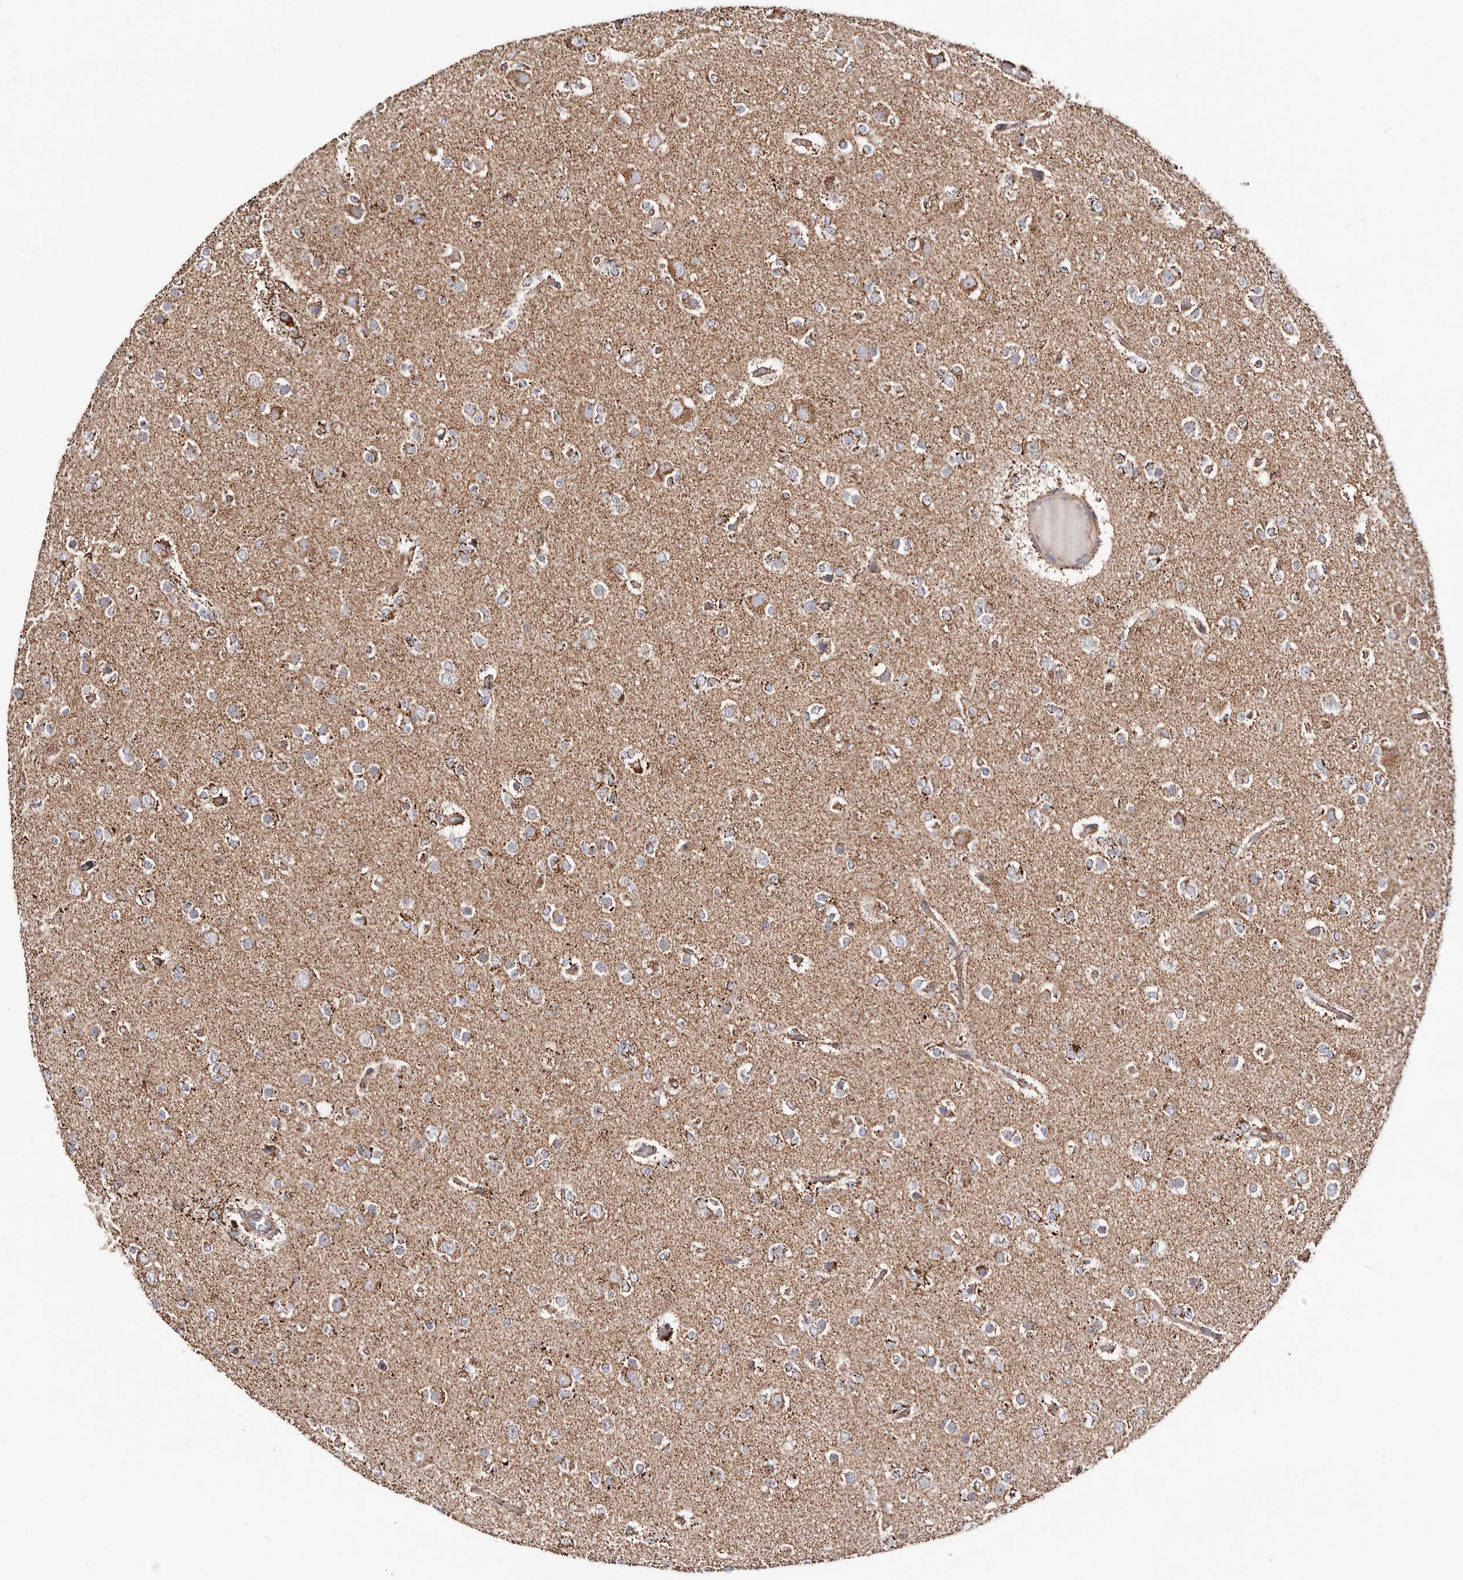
{"staining": {"intensity": "moderate", "quantity": ">75%", "location": "cytoplasmic/membranous"}, "tissue": "glioma", "cell_type": "Tumor cells", "image_type": "cancer", "snomed": [{"axis": "morphology", "description": "Glioma, malignant, Low grade"}, {"axis": "topography", "description": "Brain"}], "caption": "This is a histology image of immunohistochemistry staining of malignant low-grade glioma, which shows moderate staining in the cytoplasmic/membranous of tumor cells.", "gene": "PRKACB", "patient": {"sex": "female", "age": 22}}